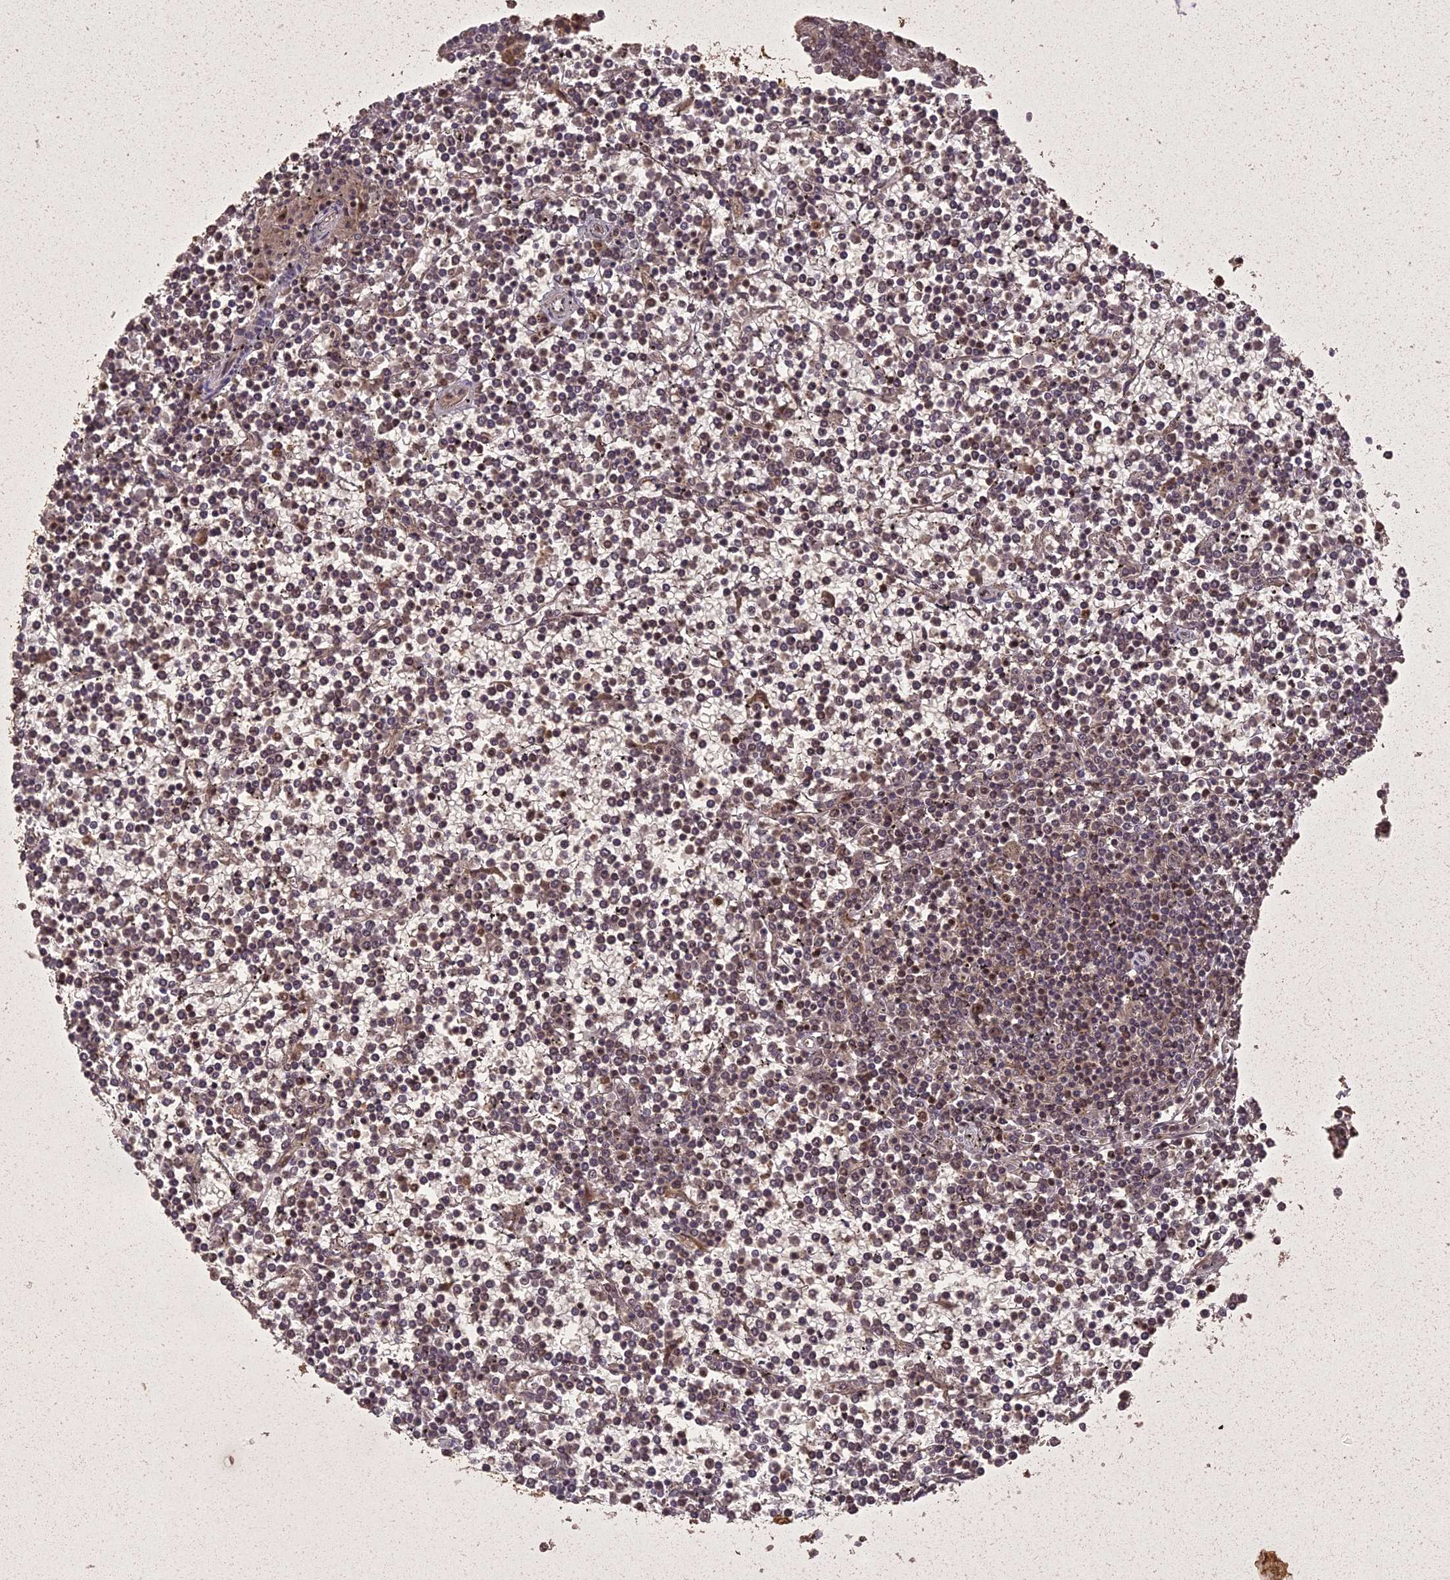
{"staining": {"intensity": "weak", "quantity": ">75%", "location": "nuclear"}, "tissue": "lymphoma", "cell_type": "Tumor cells", "image_type": "cancer", "snomed": [{"axis": "morphology", "description": "Malignant lymphoma, non-Hodgkin's type, Low grade"}, {"axis": "topography", "description": "Spleen"}], "caption": "This is a micrograph of IHC staining of malignant lymphoma, non-Hodgkin's type (low-grade), which shows weak staining in the nuclear of tumor cells.", "gene": "LIN37", "patient": {"sex": "female", "age": 19}}